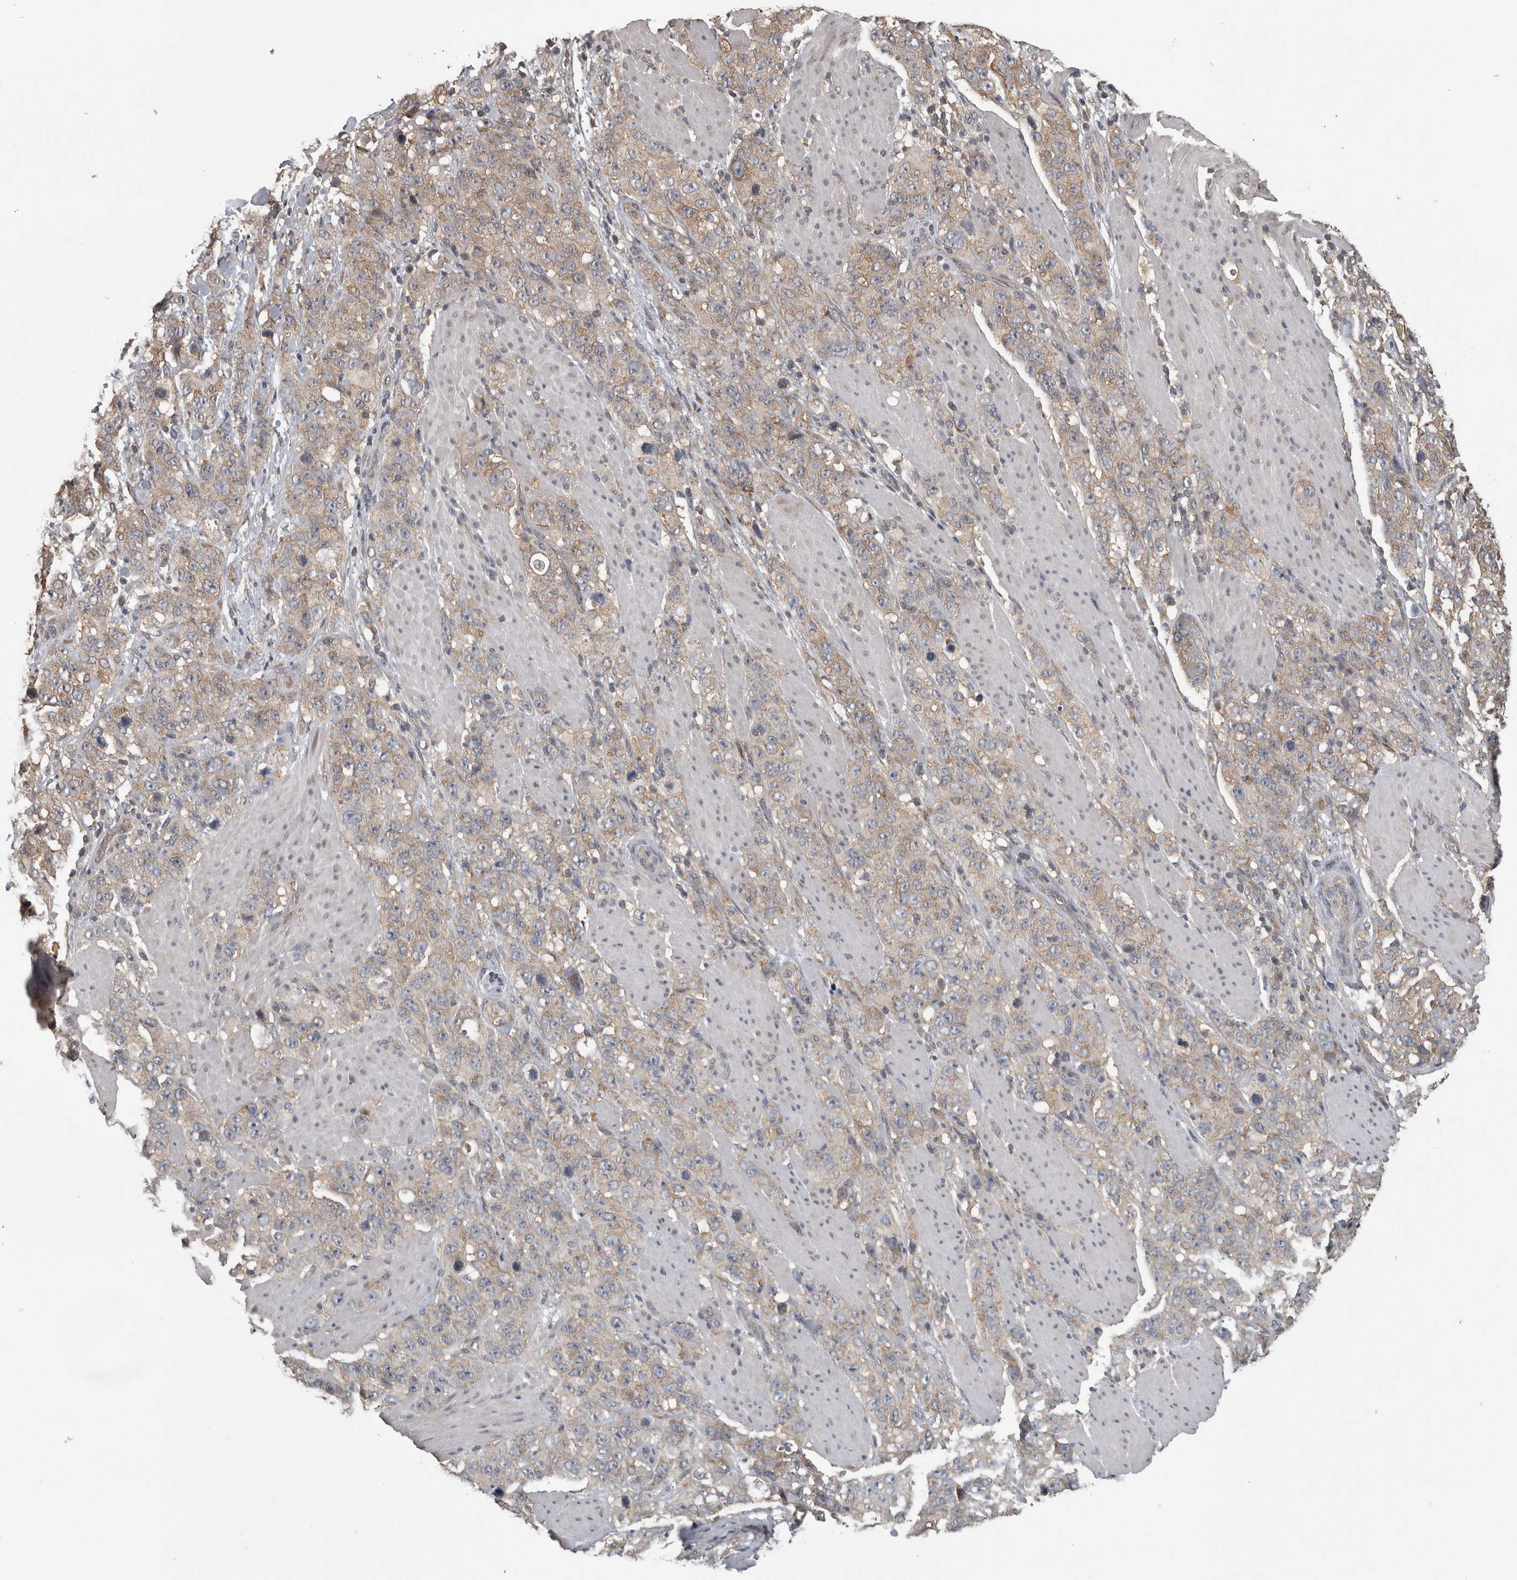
{"staining": {"intensity": "weak", "quantity": "25%-75%", "location": "cytoplasmic/membranous"}, "tissue": "stomach cancer", "cell_type": "Tumor cells", "image_type": "cancer", "snomed": [{"axis": "morphology", "description": "Adenocarcinoma, NOS"}, {"axis": "topography", "description": "Stomach"}], "caption": "A photomicrograph of human stomach cancer (adenocarcinoma) stained for a protein exhibits weak cytoplasmic/membranous brown staining in tumor cells. (IHC, brightfield microscopy, high magnification).", "gene": "ATXN2", "patient": {"sex": "male", "age": 48}}